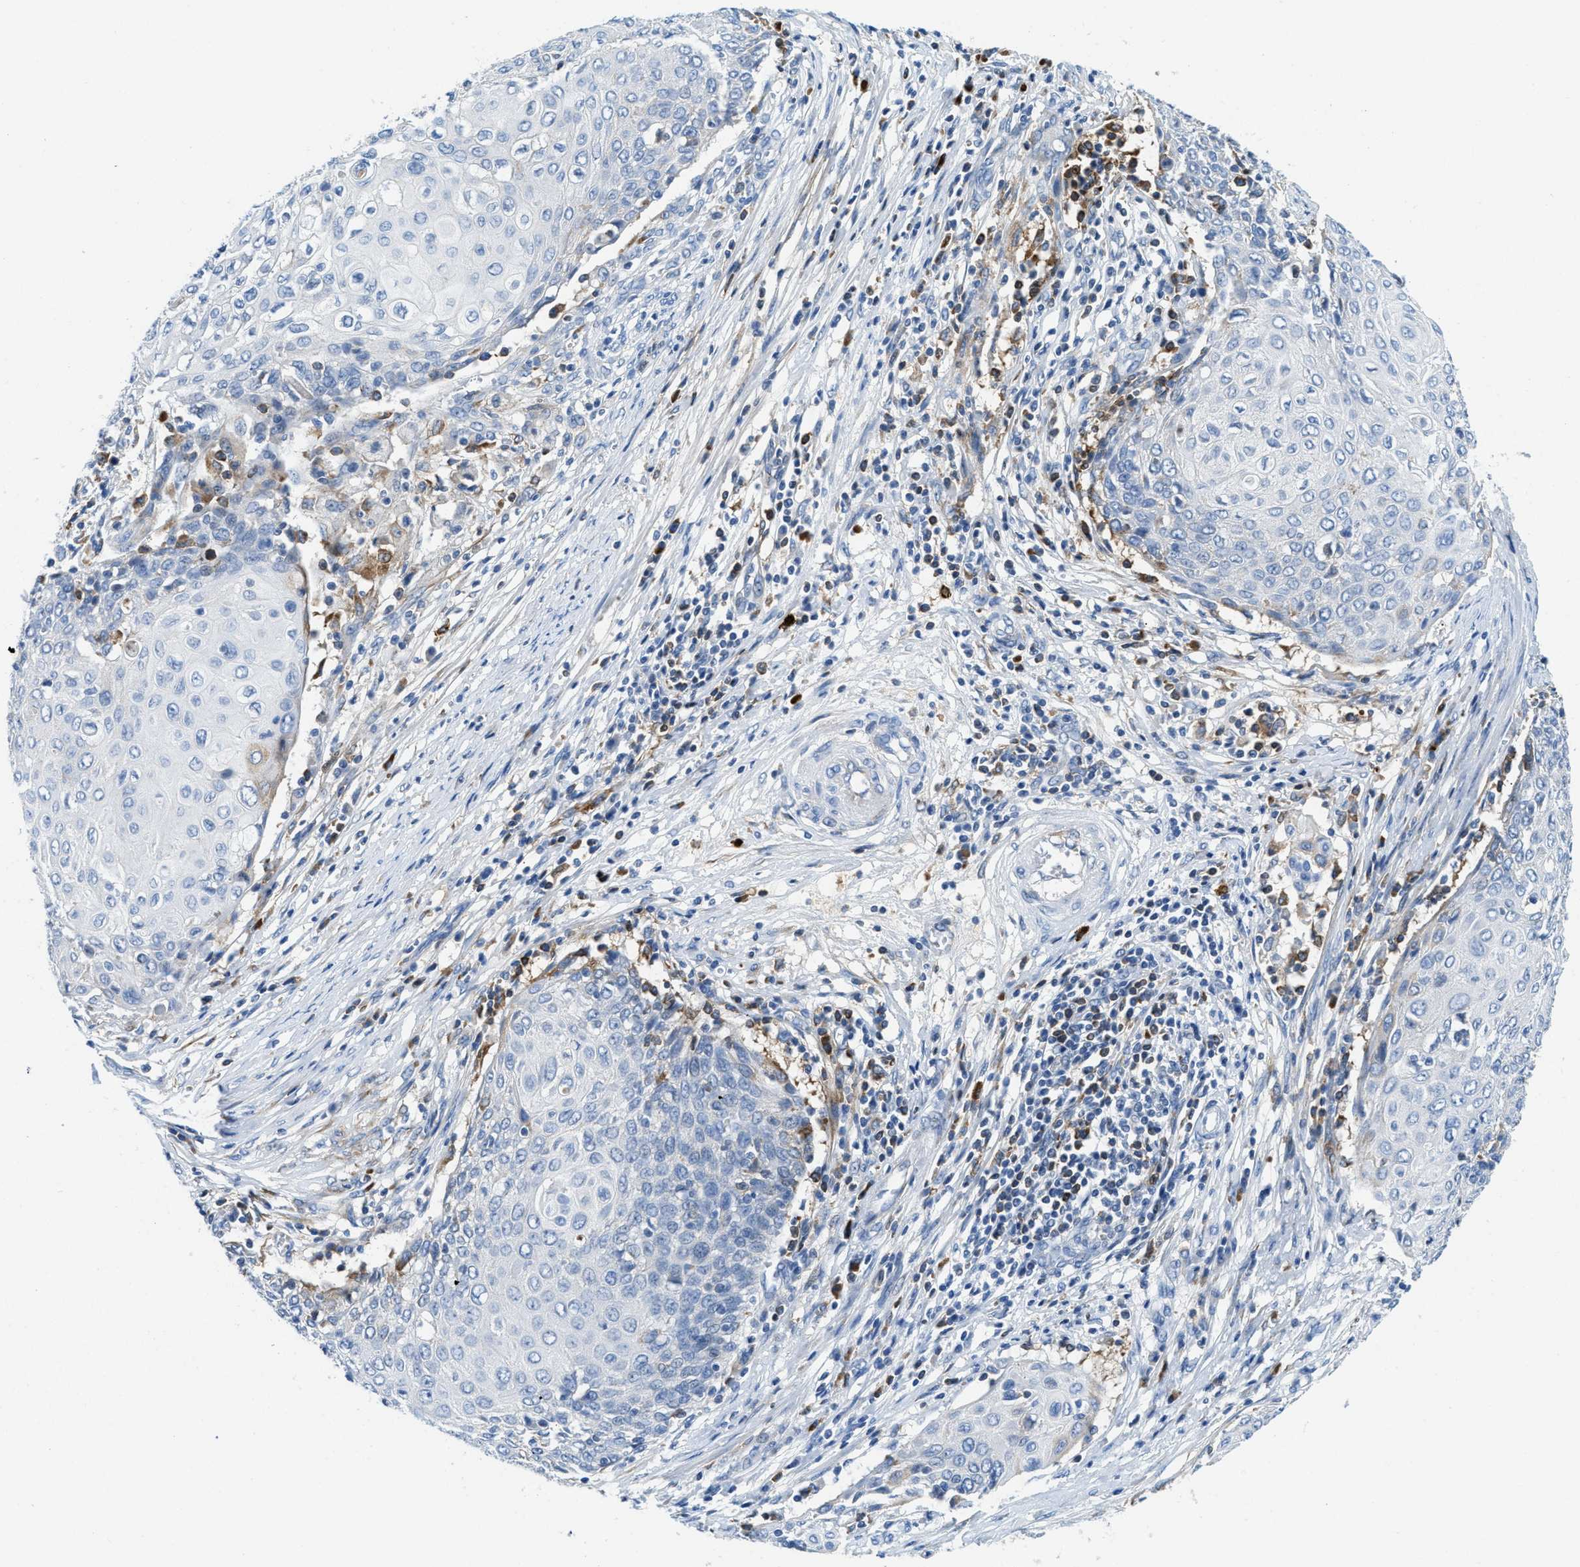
{"staining": {"intensity": "negative", "quantity": "none", "location": "none"}, "tissue": "cervical cancer", "cell_type": "Tumor cells", "image_type": "cancer", "snomed": [{"axis": "morphology", "description": "Squamous cell carcinoma, NOS"}, {"axis": "topography", "description": "Cervix"}], "caption": "An immunohistochemistry (IHC) image of cervical cancer (squamous cell carcinoma) is shown. There is no staining in tumor cells of cervical cancer (squamous cell carcinoma).", "gene": "CFB", "patient": {"sex": "female", "age": 39}}